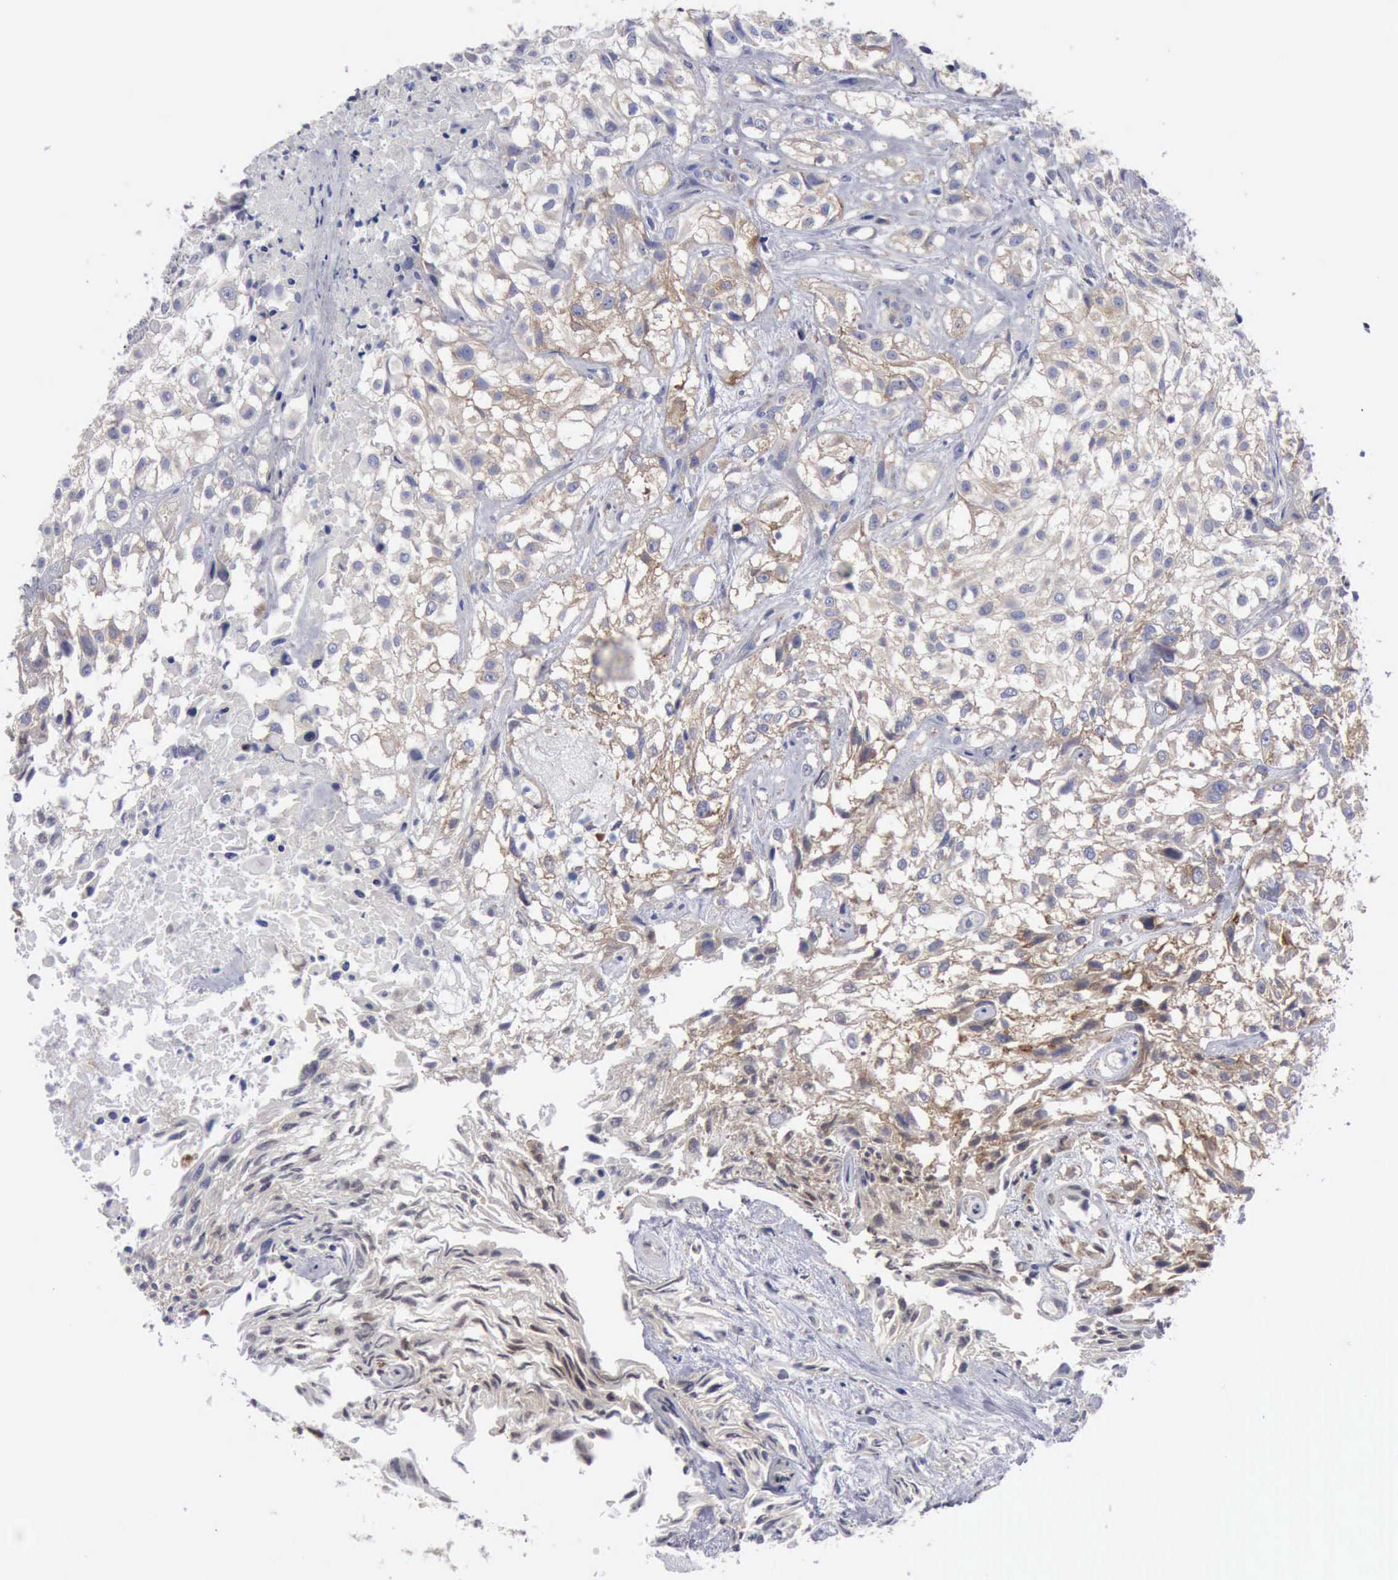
{"staining": {"intensity": "moderate", "quantity": "<25%", "location": "cytoplasmic/membranous"}, "tissue": "urothelial cancer", "cell_type": "Tumor cells", "image_type": "cancer", "snomed": [{"axis": "morphology", "description": "Urothelial carcinoma, High grade"}, {"axis": "topography", "description": "Urinary bladder"}], "caption": "The immunohistochemical stain labels moderate cytoplasmic/membranous positivity in tumor cells of urothelial cancer tissue. (DAB (3,3'-diaminobenzidine) = brown stain, brightfield microscopy at high magnification).", "gene": "TXLNG", "patient": {"sex": "male", "age": 56}}